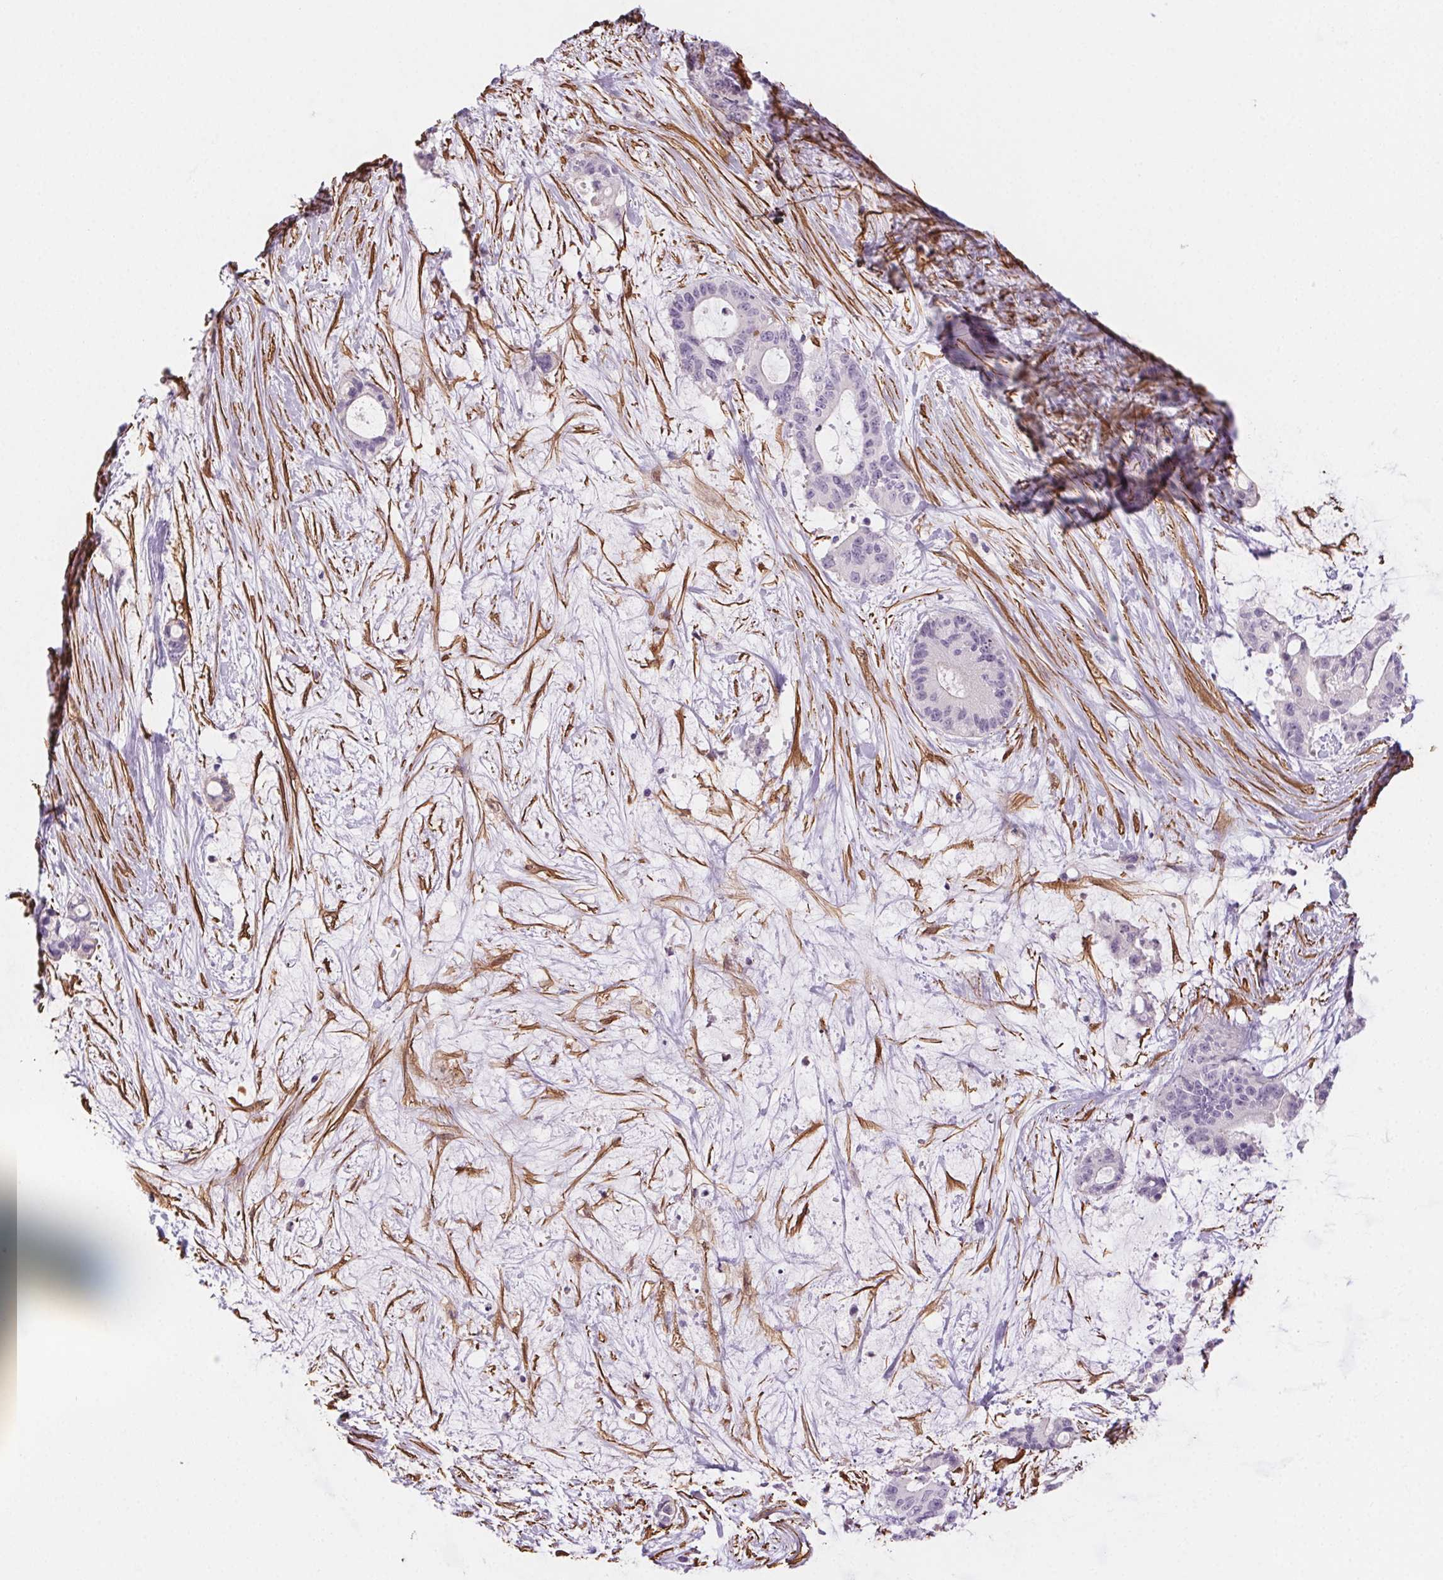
{"staining": {"intensity": "negative", "quantity": "none", "location": "none"}, "tissue": "liver cancer", "cell_type": "Tumor cells", "image_type": "cancer", "snomed": [{"axis": "morphology", "description": "Normal tissue, NOS"}, {"axis": "morphology", "description": "Cholangiocarcinoma"}, {"axis": "topography", "description": "Liver"}, {"axis": "topography", "description": "Peripheral nerve tissue"}], "caption": "Tumor cells show no significant positivity in liver cholangiocarcinoma.", "gene": "GPX8", "patient": {"sex": "female", "age": 73}}